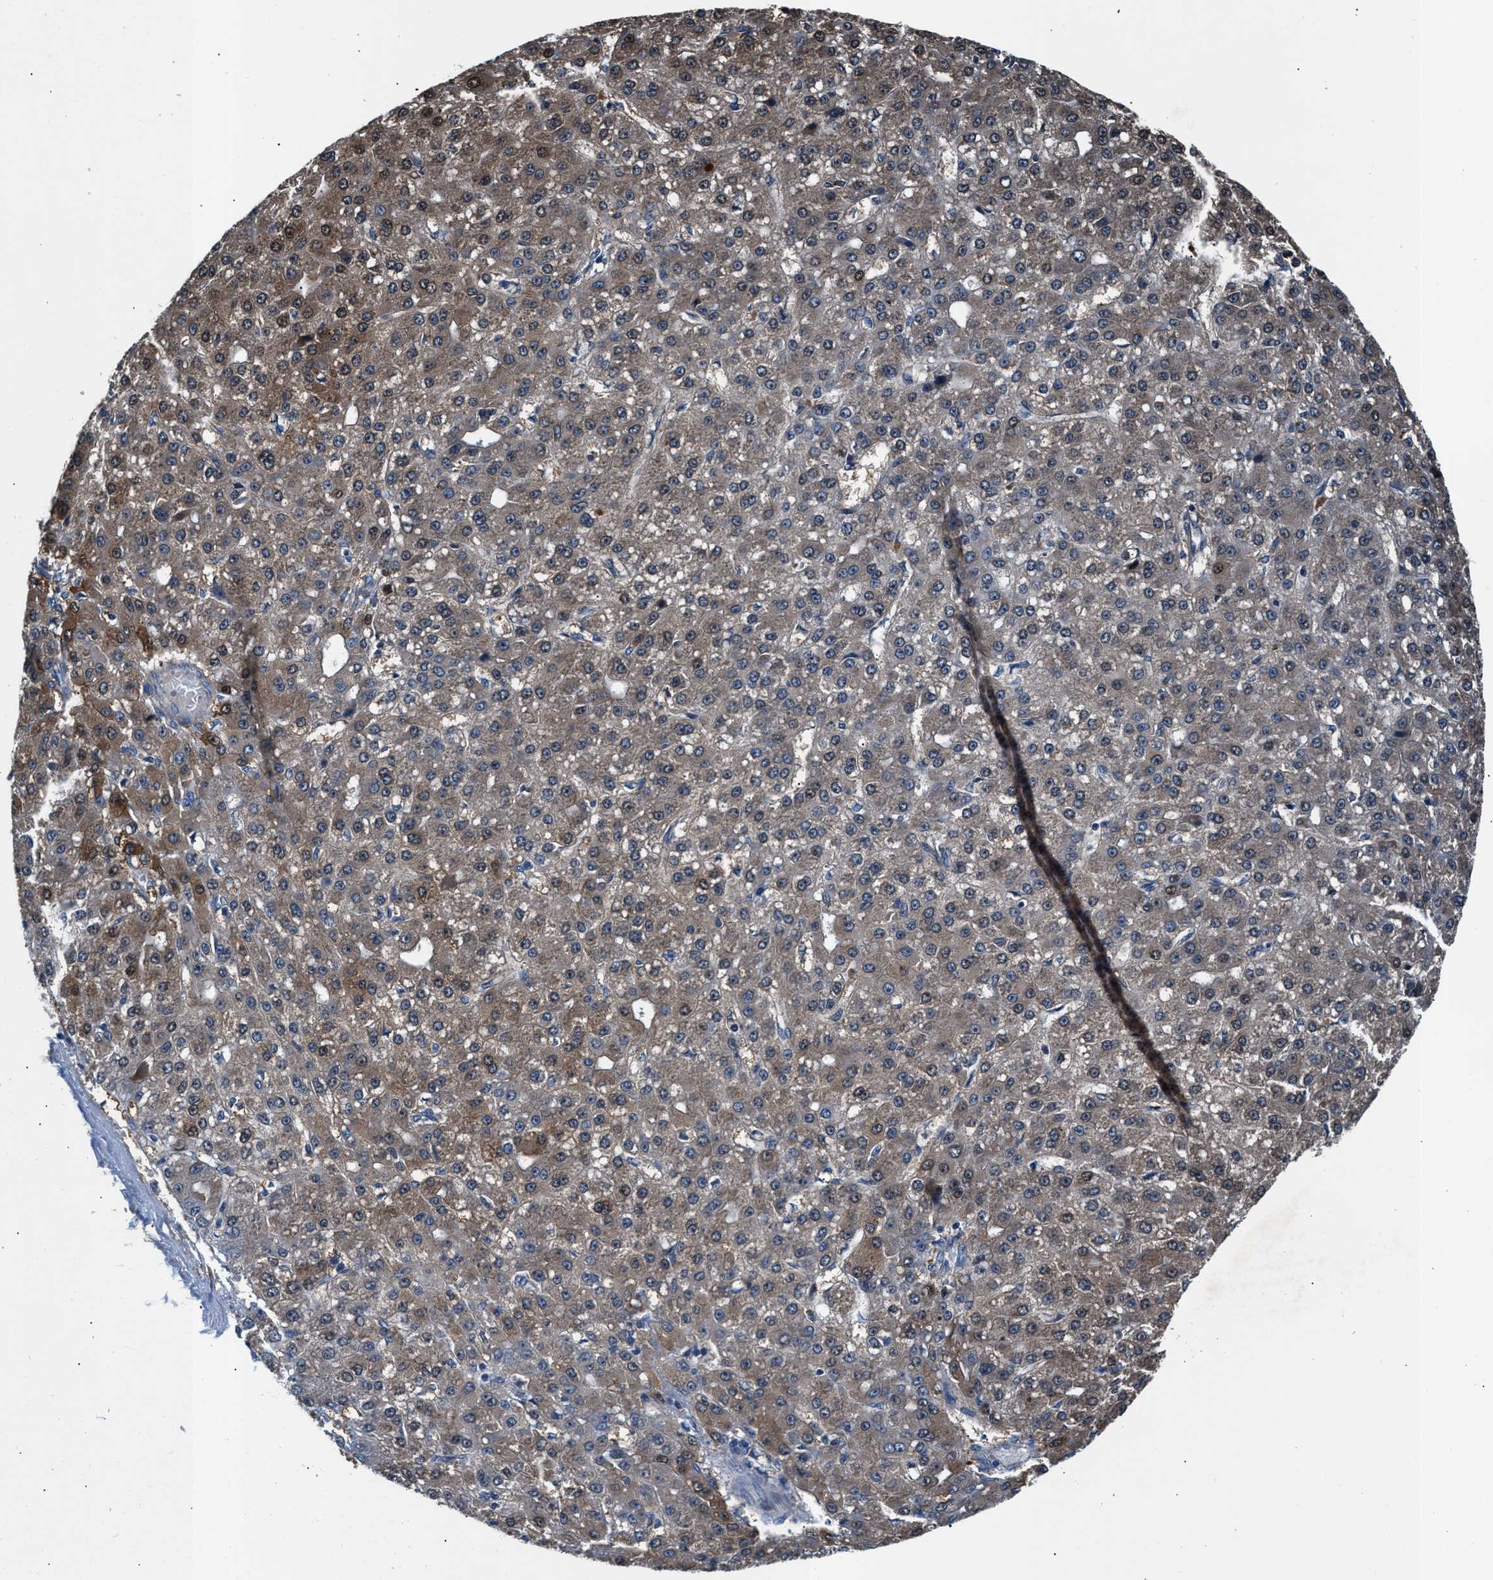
{"staining": {"intensity": "moderate", "quantity": ">75%", "location": "cytoplasmic/membranous,nuclear"}, "tissue": "liver cancer", "cell_type": "Tumor cells", "image_type": "cancer", "snomed": [{"axis": "morphology", "description": "Carcinoma, Hepatocellular, NOS"}, {"axis": "topography", "description": "Liver"}], "caption": "Brown immunohistochemical staining in human liver hepatocellular carcinoma displays moderate cytoplasmic/membranous and nuclear positivity in approximately >75% of tumor cells.", "gene": "CDRT4", "patient": {"sex": "male", "age": 67}}